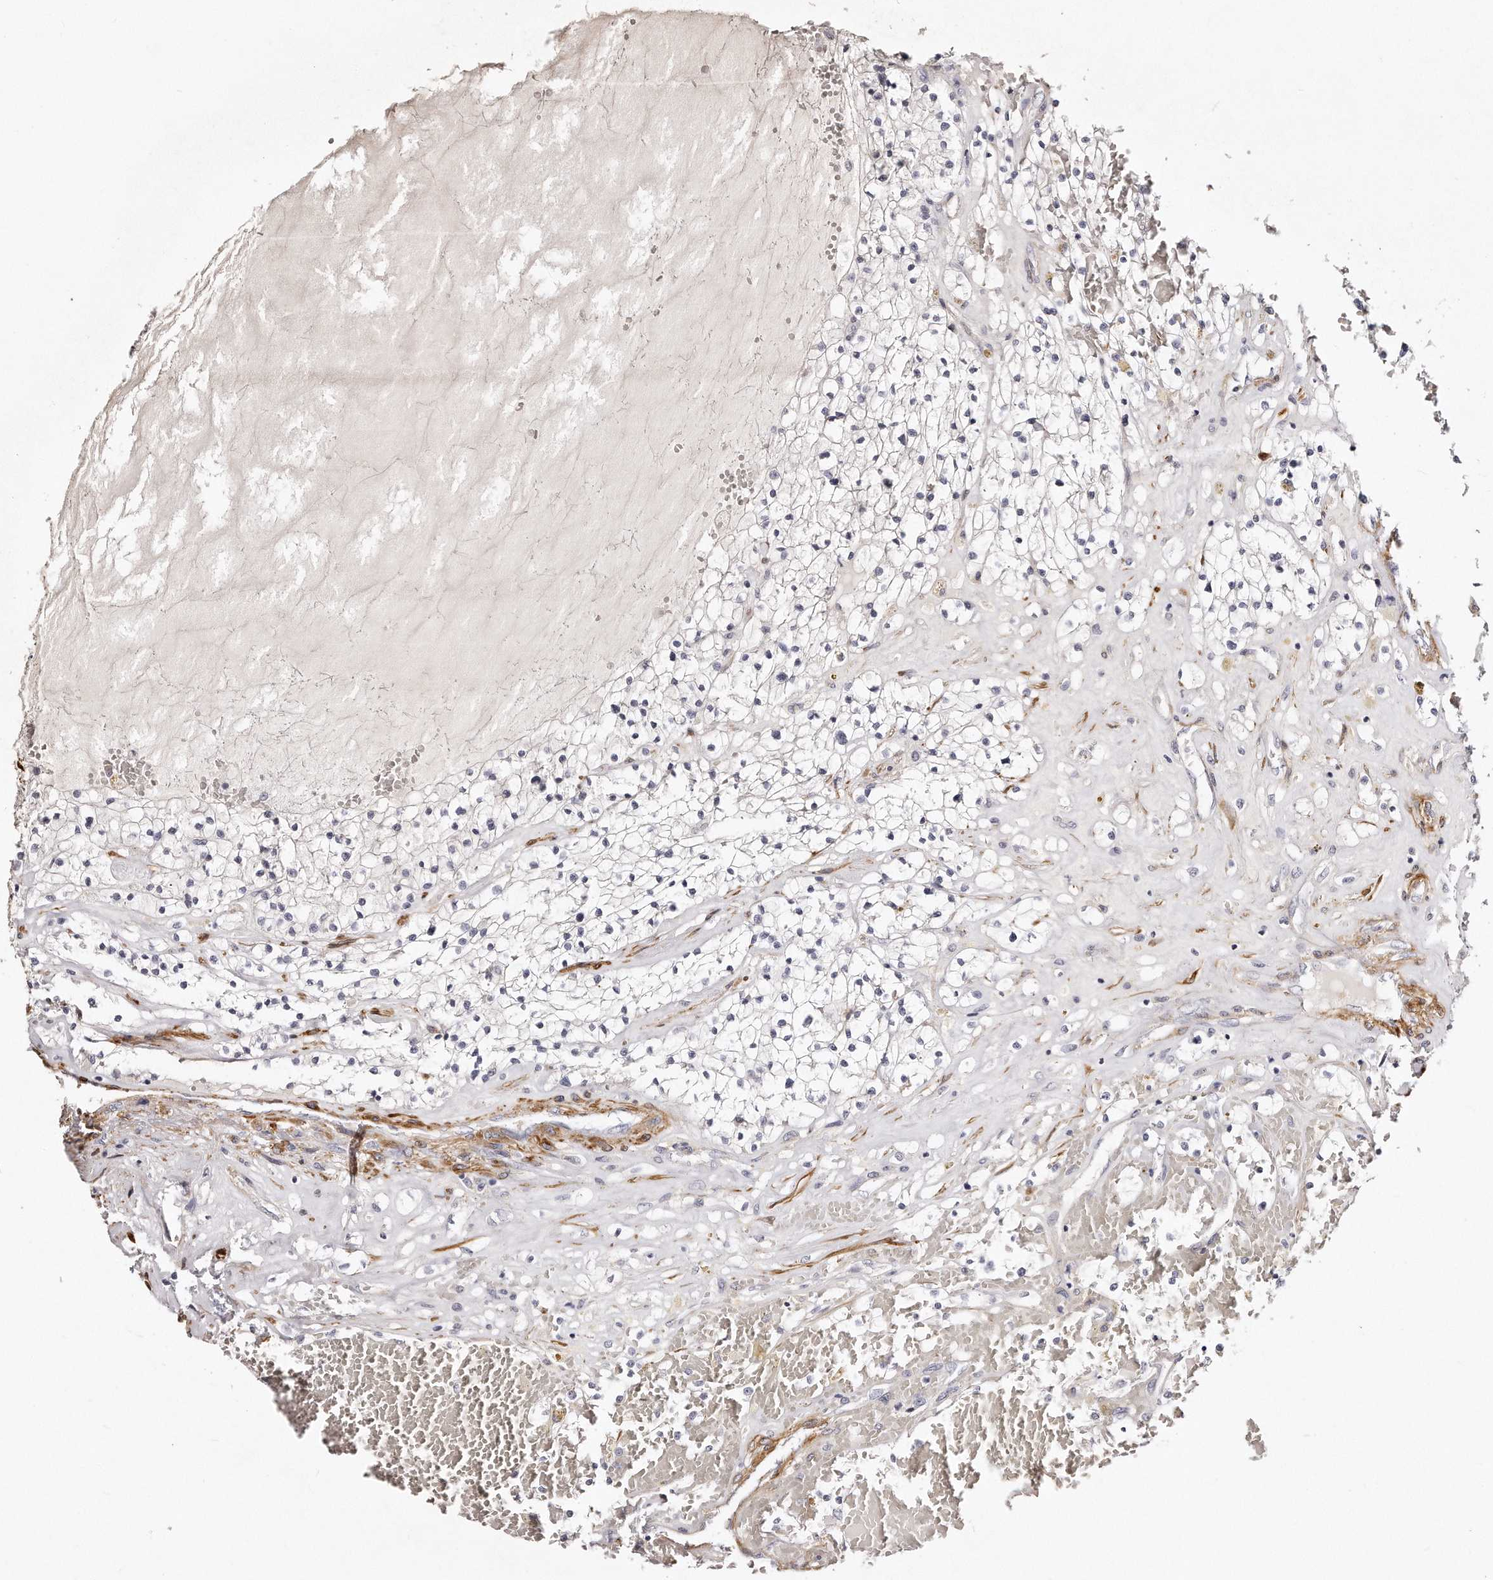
{"staining": {"intensity": "negative", "quantity": "none", "location": "none"}, "tissue": "renal cancer", "cell_type": "Tumor cells", "image_type": "cancer", "snomed": [{"axis": "morphology", "description": "Normal tissue, NOS"}, {"axis": "morphology", "description": "Adenocarcinoma, NOS"}, {"axis": "topography", "description": "Kidney"}], "caption": "This is an immunohistochemistry photomicrograph of renal cancer. There is no positivity in tumor cells.", "gene": "LMOD1", "patient": {"sex": "male", "age": 68}}